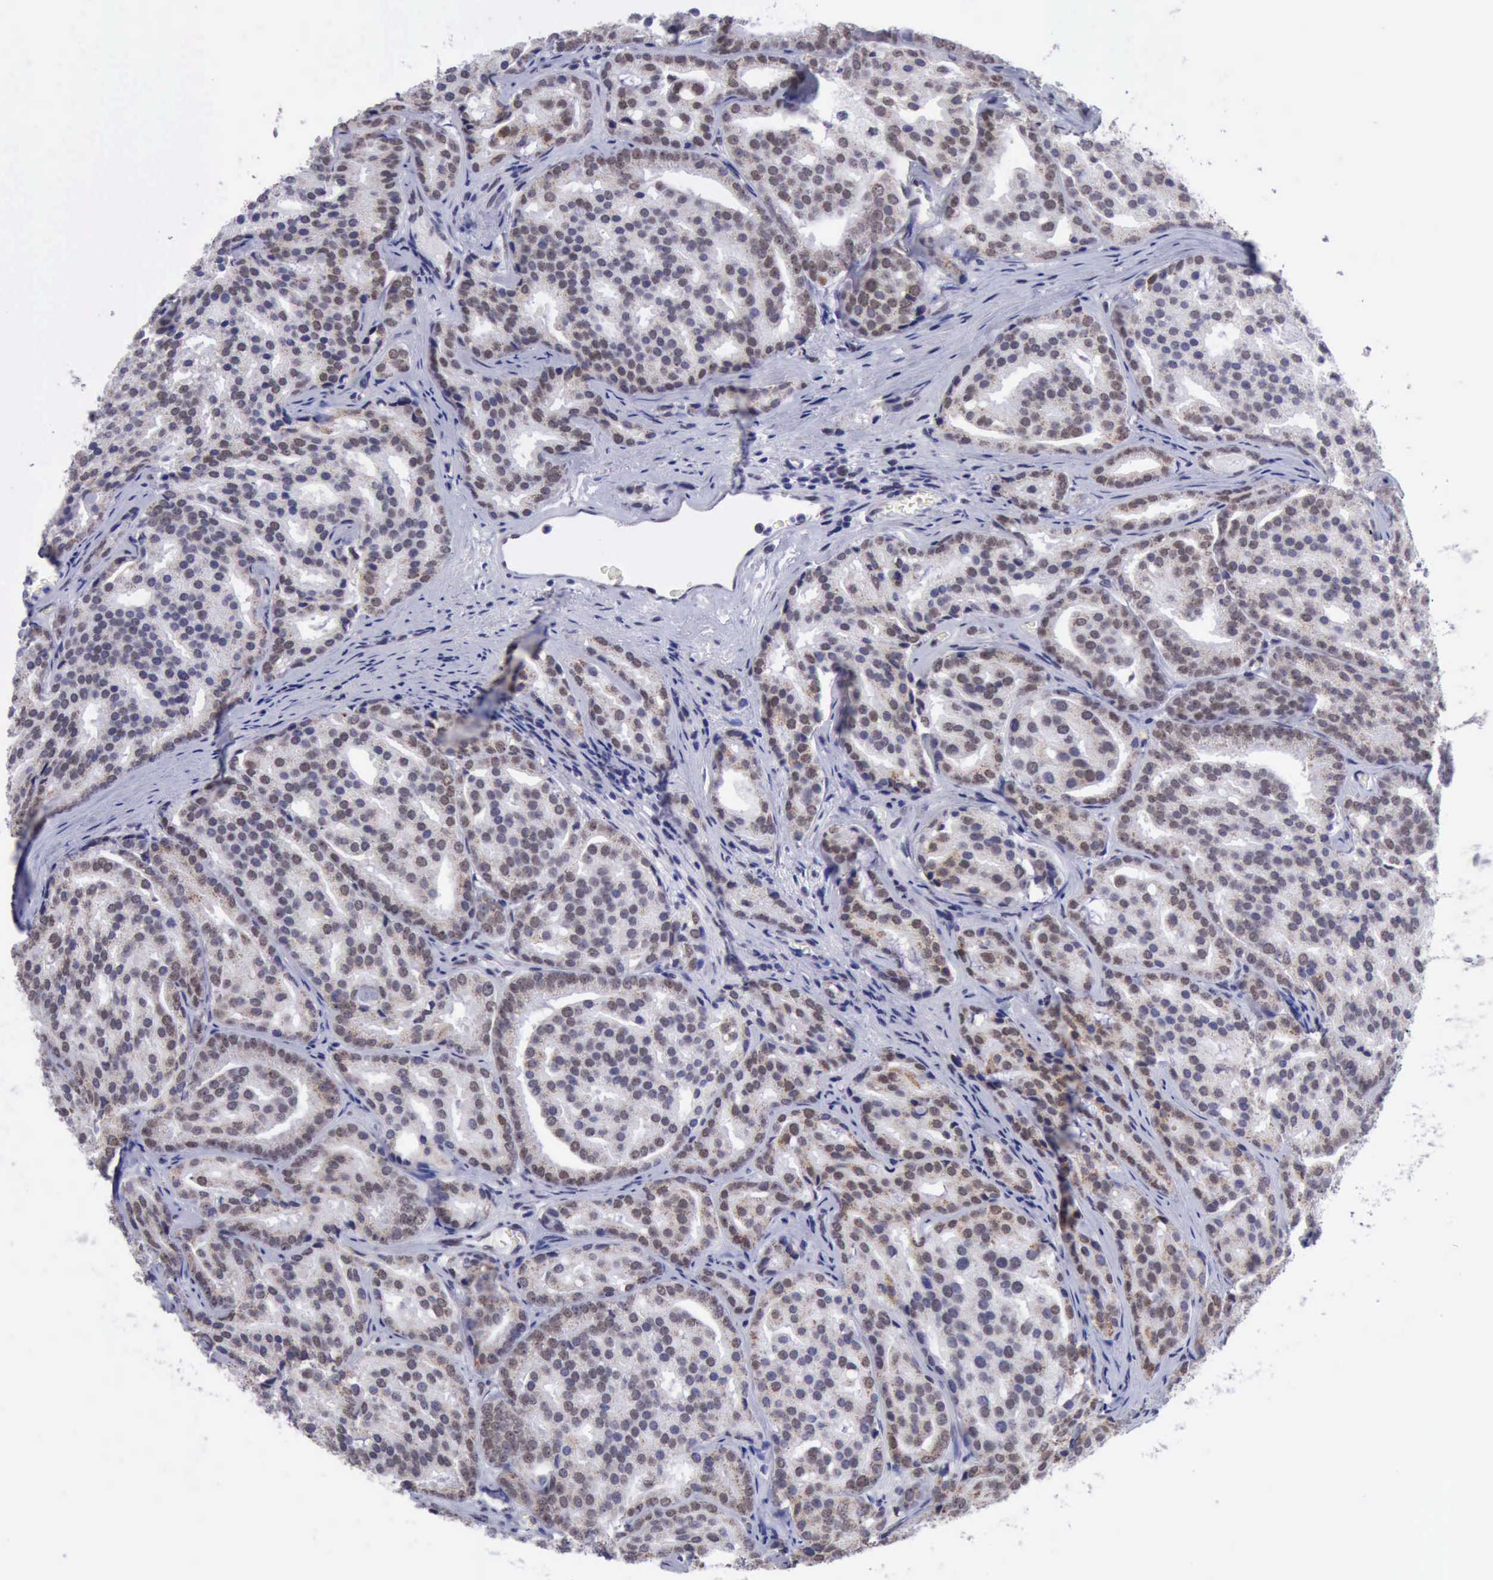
{"staining": {"intensity": "weak", "quantity": "<25%", "location": "nuclear"}, "tissue": "prostate cancer", "cell_type": "Tumor cells", "image_type": "cancer", "snomed": [{"axis": "morphology", "description": "Adenocarcinoma, High grade"}, {"axis": "topography", "description": "Prostate"}], "caption": "Tumor cells show no significant protein positivity in prostate cancer.", "gene": "ERCC4", "patient": {"sex": "male", "age": 64}}